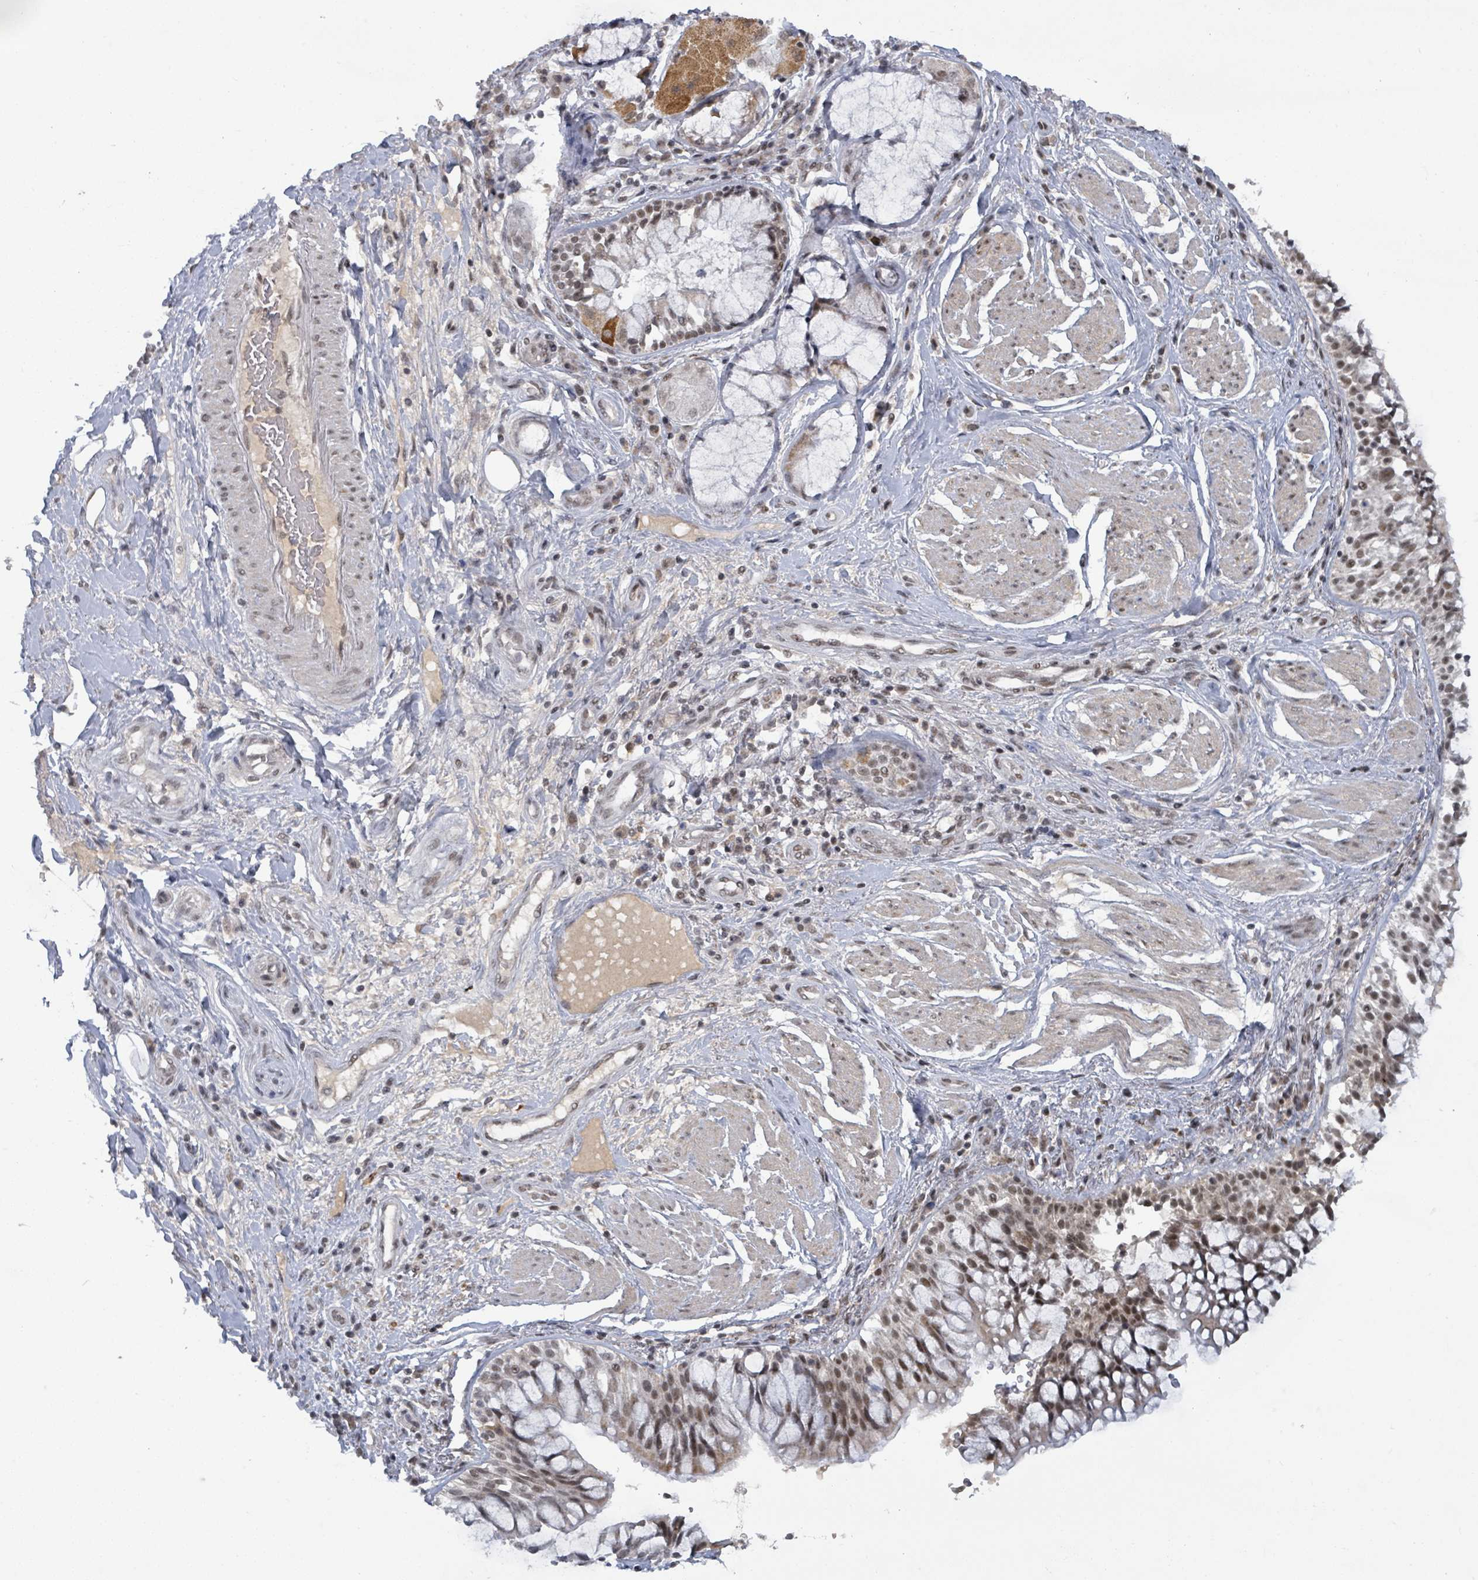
{"staining": {"intensity": "negative", "quantity": "none", "location": "none"}, "tissue": "adipose tissue", "cell_type": "Adipocytes", "image_type": "normal", "snomed": [{"axis": "morphology", "description": "Normal tissue, NOS"}, {"axis": "morphology", "description": "Squamous cell carcinoma, NOS"}, {"axis": "topography", "description": "Bronchus"}, {"axis": "topography", "description": "Lung"}], "caption": "IHC image of unremarkable adipose tissue stained for a protein (brown), which exhibits no expression in adipocytes. (DAB (3,3'-diaminobenzidine) immunohistochemistry (IHC) with hematoxylin counter stain).", "gene": "BANP", "patient": {"sex": "male", "age": 64}}